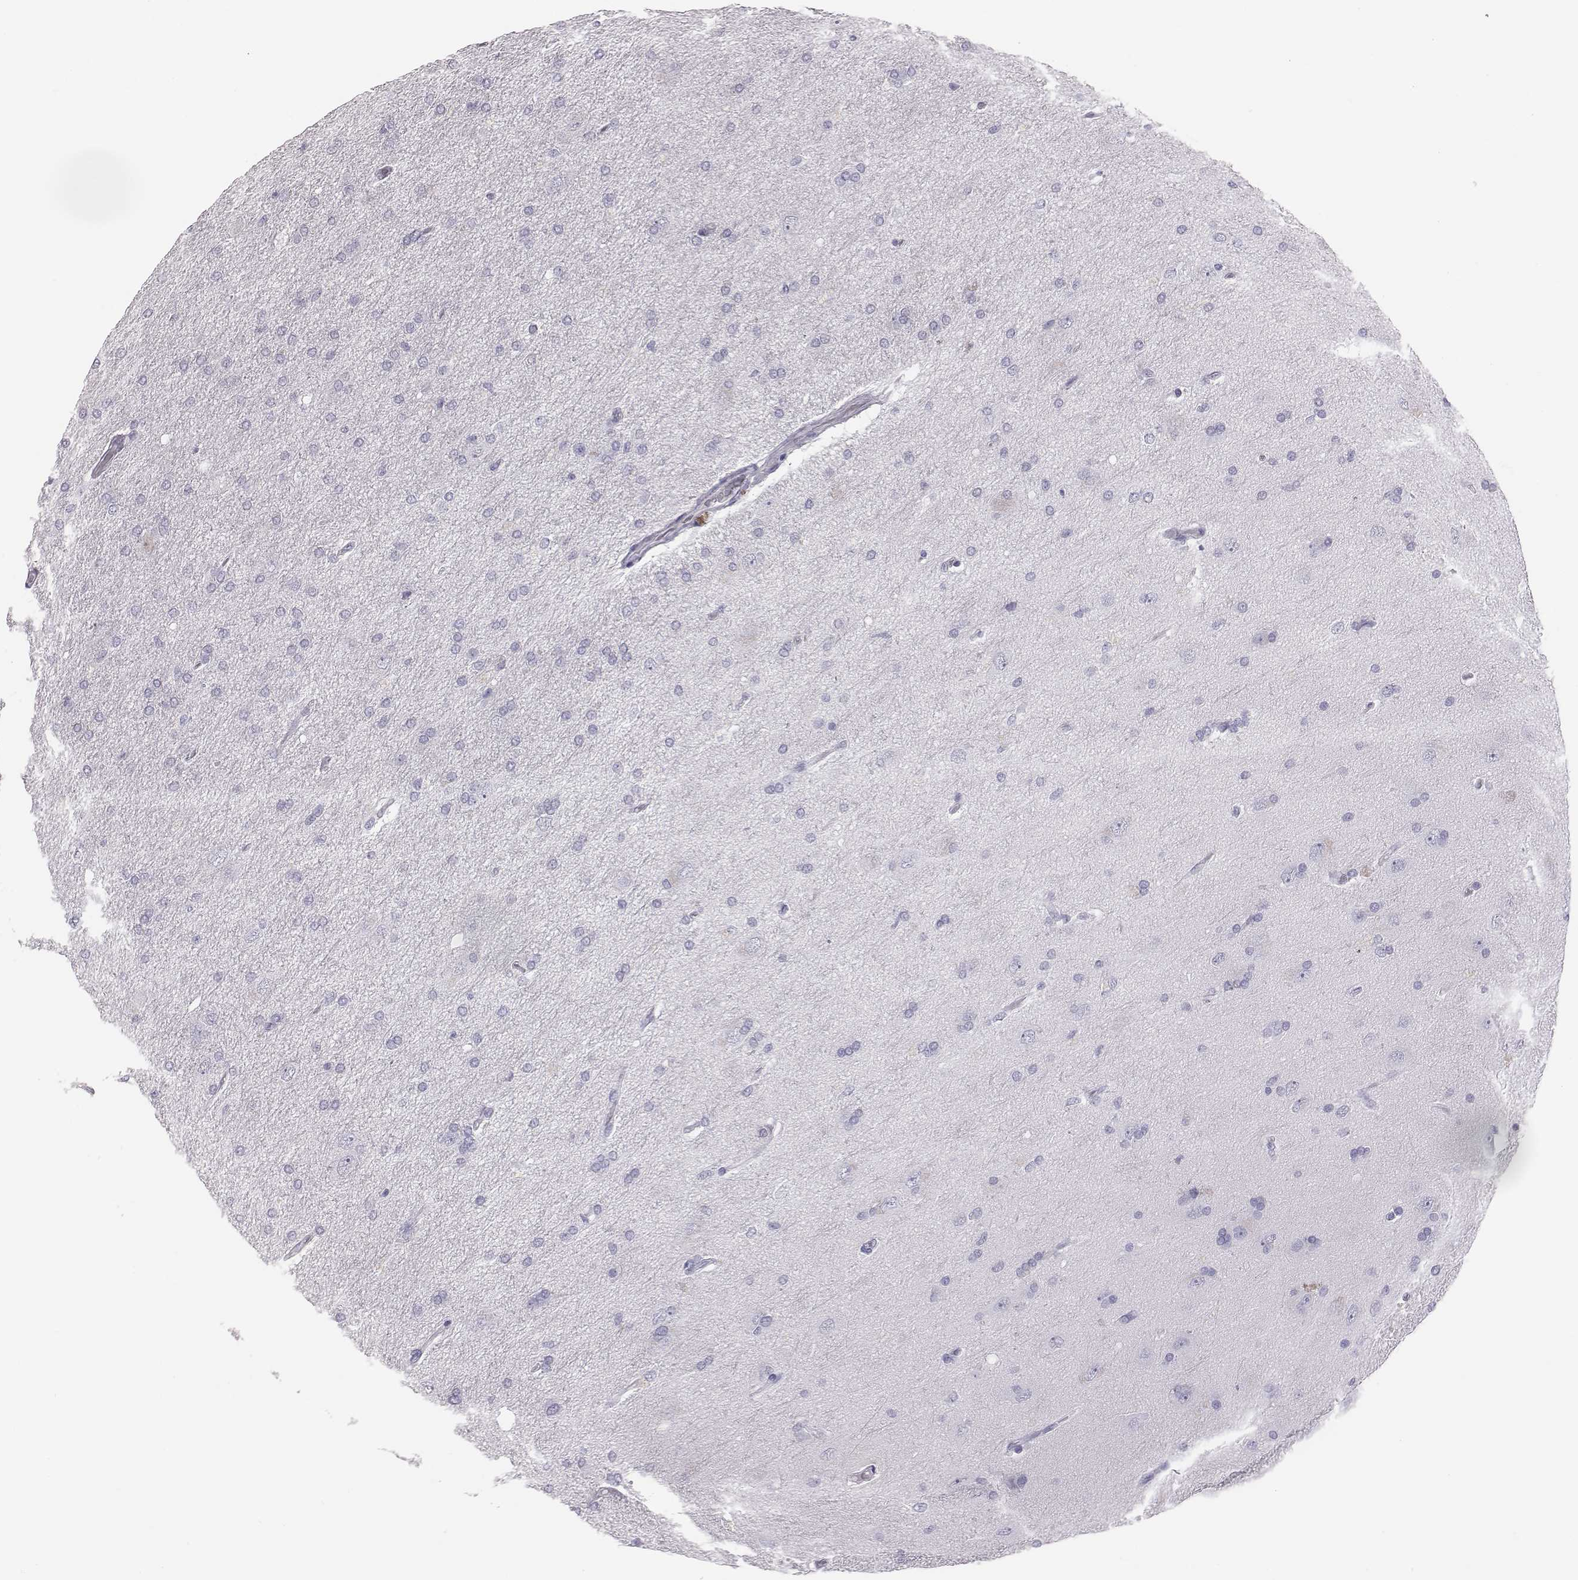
{"staining": {"intensity": "negative", "quantity": "none", "location": "none"}, "tissue": "glioma", "cell_type": "Tumor cells", "image_type": "cancer", "snomed": [{"axis": "morphology", "description": "Glioma, malignant, High grade"}, {"axis": "topography", "description": "Cerebral cortex"}], "caption": "IHC image of neoplastic tissue: malignant high-grade glioma stained with DAB demonstrates no significant protein positivity in tumor cells.", "gene": "ACOD1", "patient": {"sex": "male", "age": 70}}